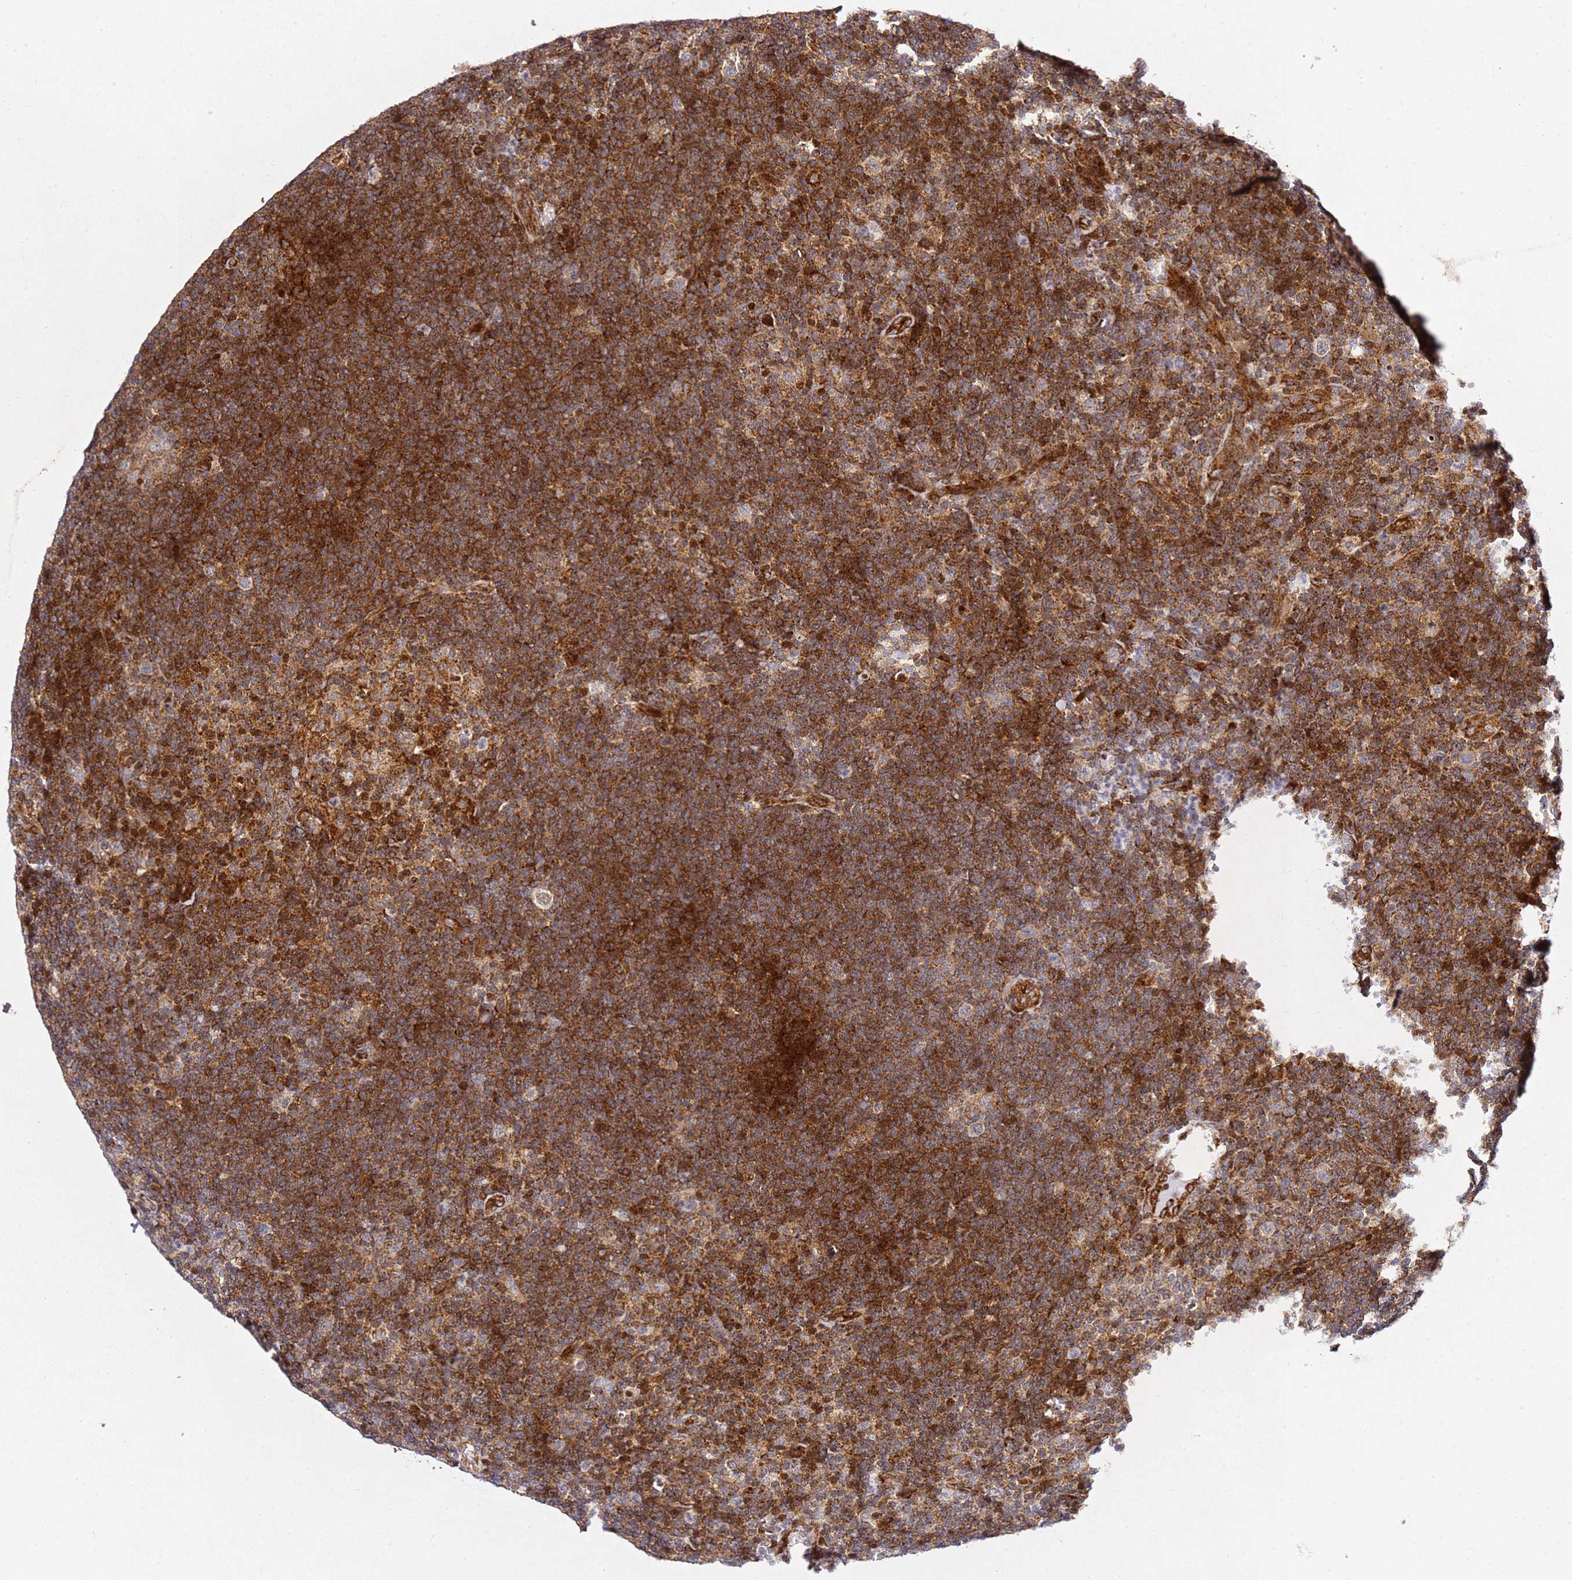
{"staining": {"intensity": "weak", "quantity": "25%-75%", "location": "cytoplasmic/membranous"}, "tissue": "lymphoma", "cell_type": "Tumor cells", "image_type": "cancer", "snomed": [{"axis": "morphology", "description": "Hodgkin's disease, NOS"}, {"axis": "topography", "description": "Lymph node"}], "caption": "A brown stain shows weak cytoplasmic/membranous staining of a protein in human Hodgkin's disease tumor cells.", "gene": "ZNF296", "patient": {"sex": "female", "age": 57}}